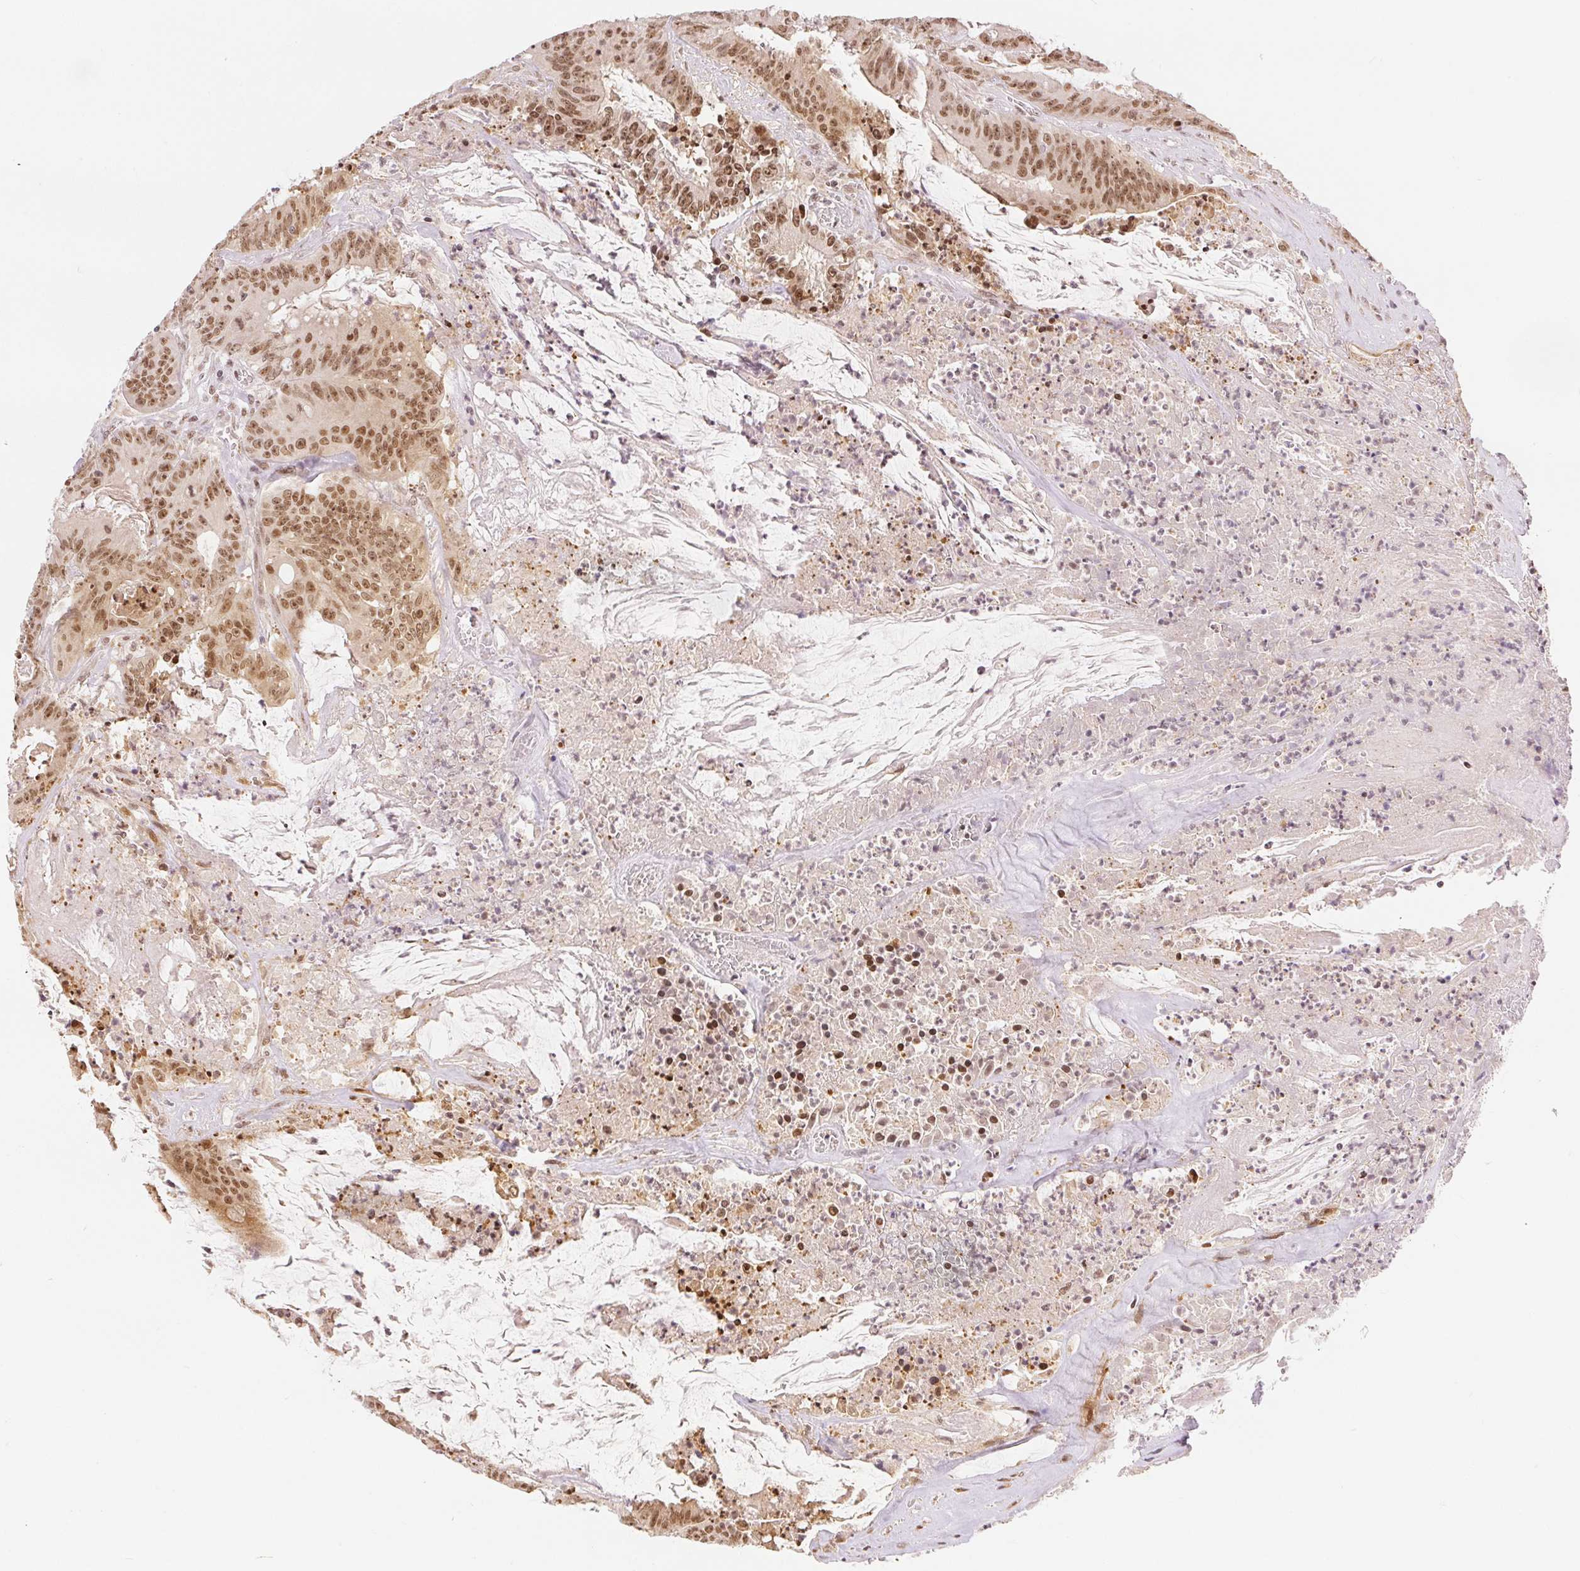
{"staining": {"intensity": "moderate", "quantity": ">75%", "location": "nuclear"}, "tissue": "colorectal cancer", "cell_type": "Tumor cells", "image_type": "cancer", "snomed": [{"axis": "morphology", "description": "Adenocarcinoma, NOS"}, {"axis": "topography", "description": "Colon"}], "caption": "Colorectal cancer (adenocarcinoma) was stained to show a protein in brown. There is medium levels of moderate nuclear positivity in approximately >75% of tumor cells.", "gene": "DEK", "patient": {"sex": "male", "age": 33}}